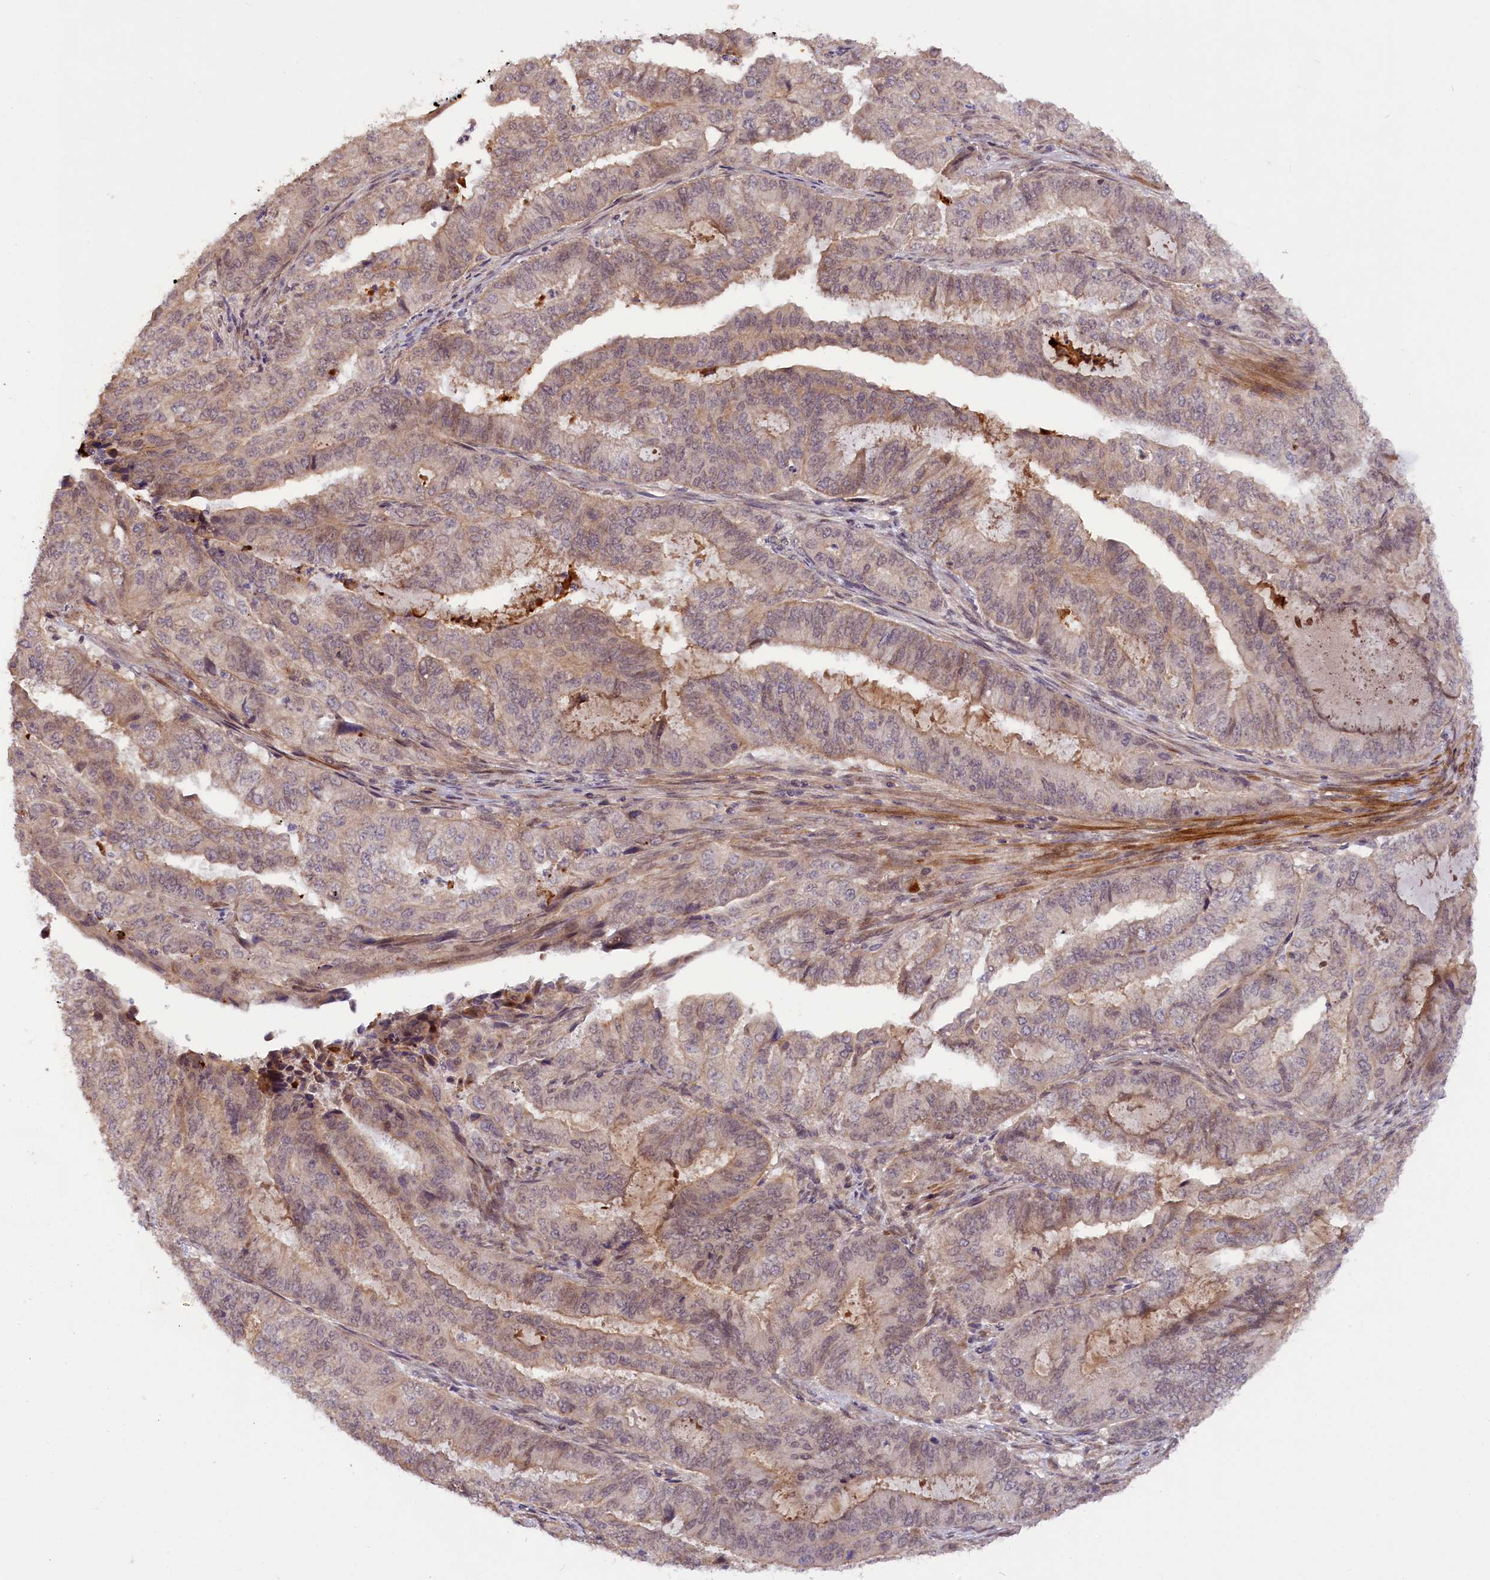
{"staining": {"intensity": "weak", "quantity": "25%-75%", "location": "cytoplasmic/membranous,nuclear"}, "tissue": "endometrial cancer", "cell_type": "Tumor cells", "image_type": "cancer", "snomed": [{"axis": "morphology", "description": "Adenocarcinoma, NOS"}, {"axis": "topography", "description": "Endometrium"}], "caption": "High-power microscopy captured an IHC histopathology image of endometrial cancer, revealing weak cytoplasmic/membranous and nuclear positivity in approximately 25%-75% of tumor cells.", "gene": "ZNF480", "patient": {"sex": "female", "age": 51}}